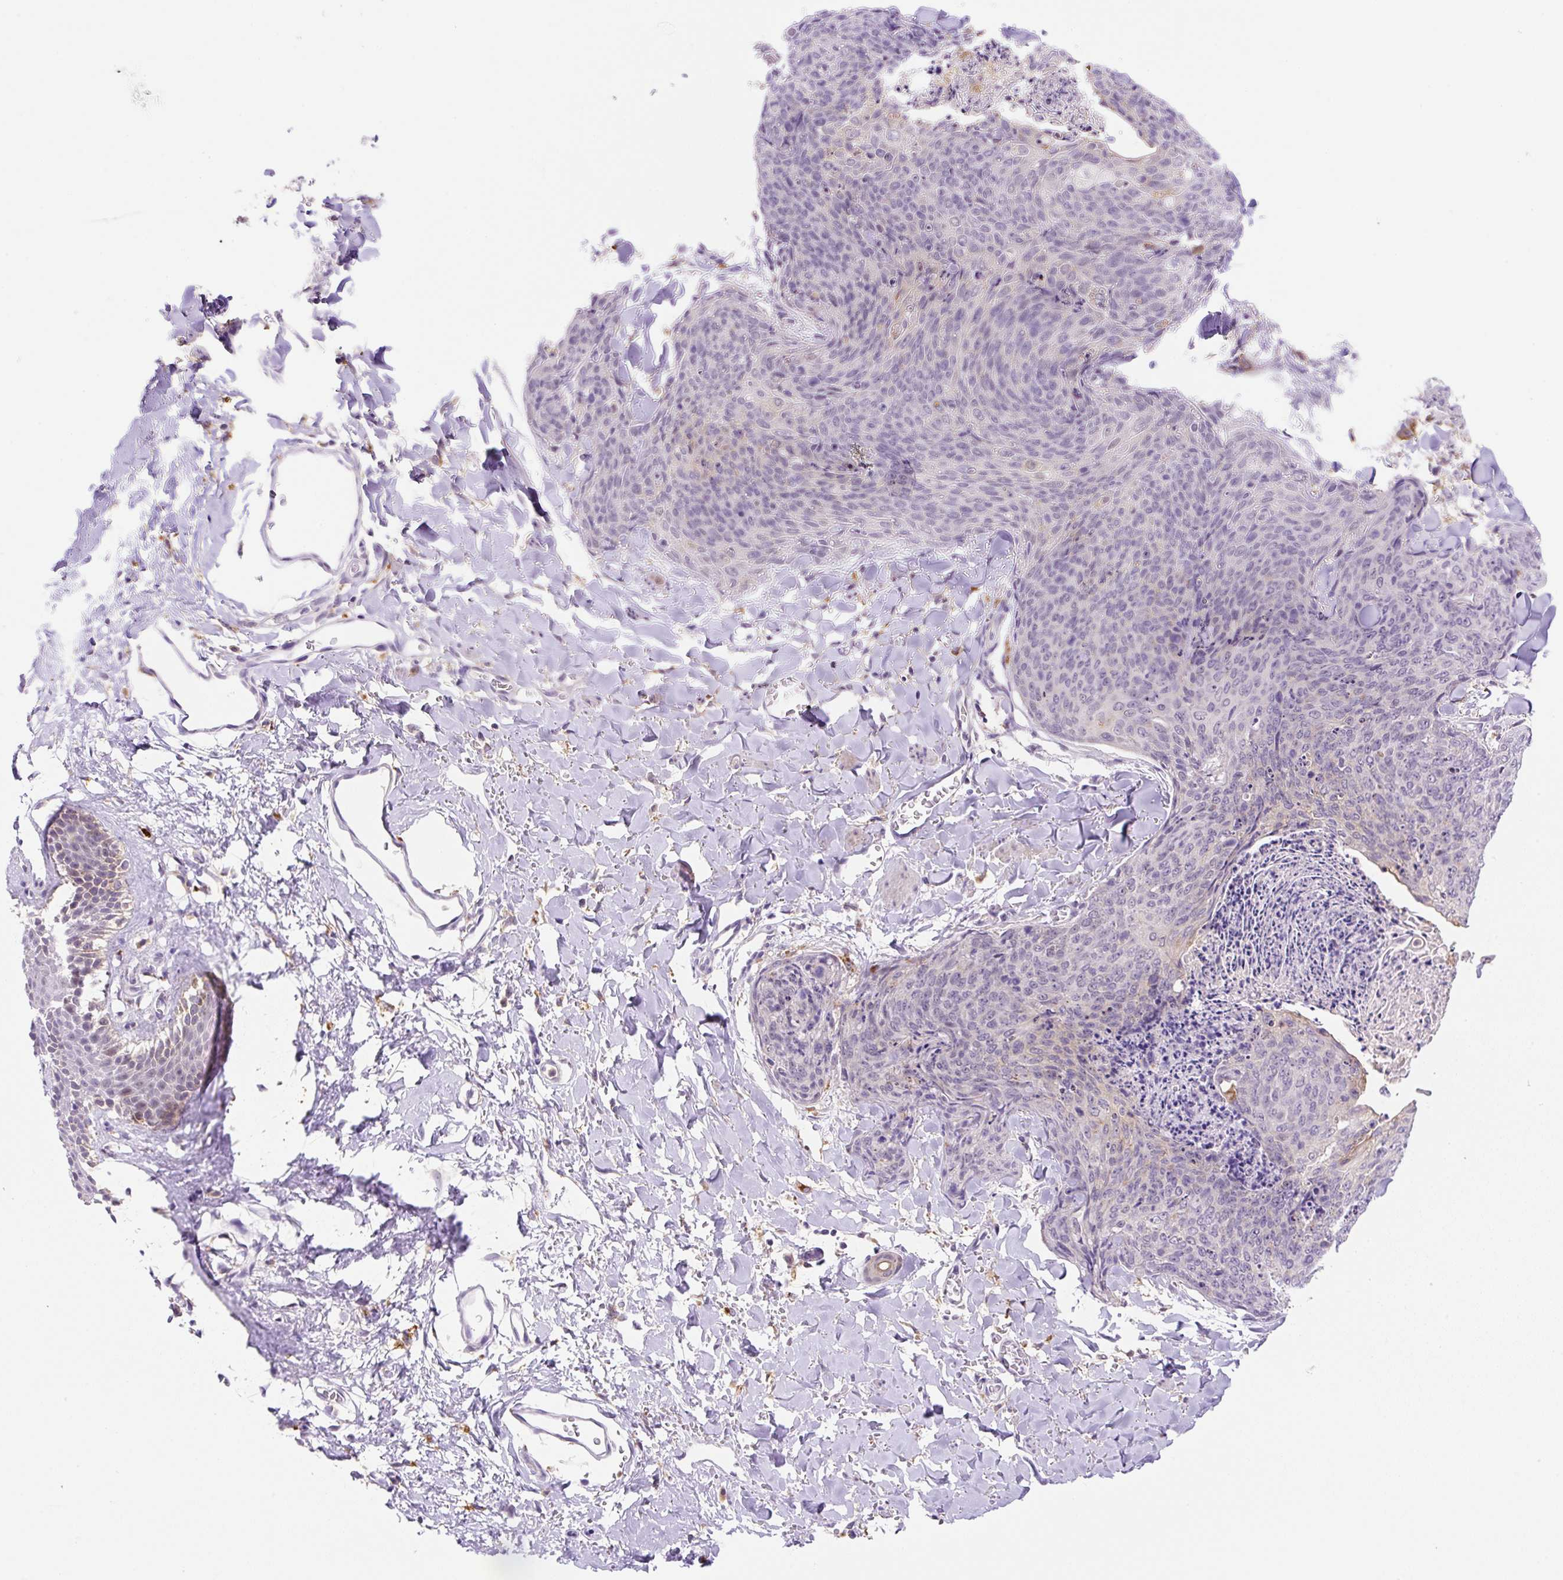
{"staining": {"intensity": "negative", "quantity": "none", "location": "none"}, "tissue": "skin cancer", "cell_type": "Tumor cells", "image_type": "cancer", "snomed": [{"axis": "morphology", "description": "Squamous cell carcinoma, NOS"}, {"axis": "topography", "description": "Skin"}, {"axis": "topography", "description": "Vulva"}], "caption": "This is an immunohistochemistry (IHC) micrograph of skin squamous cell carcinoma. There is no positivity in tumor cells.", "gene": "CEBPZOS", "patient": {"sex": "female", "age": 85}}